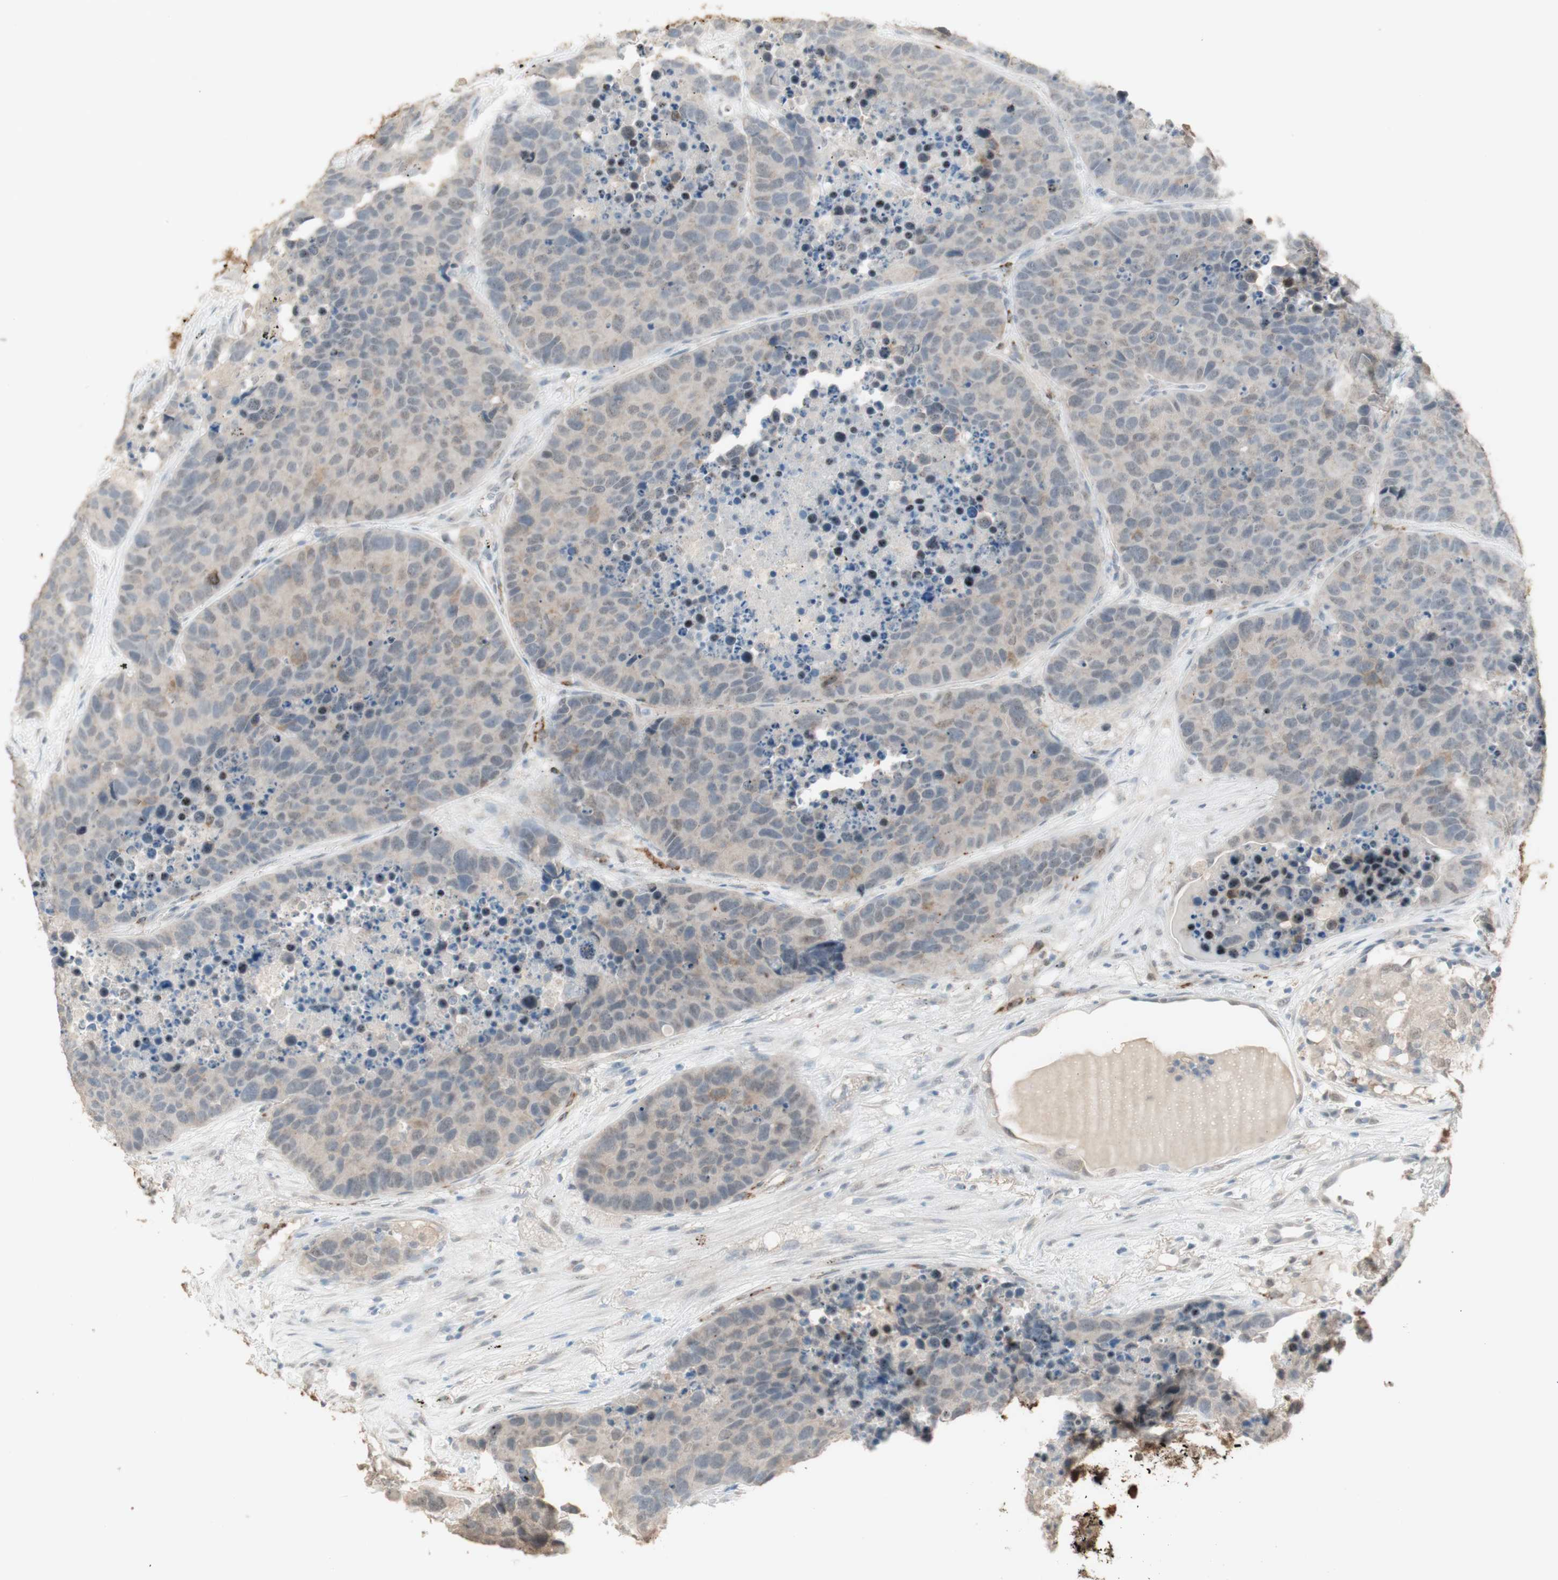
{"staining": {"intensity": "weak", "quantity": "25%-75%", "location": "cytoplasmic/membranous"}, "tissue": "carcinoid", "cell_type": "Tumor cells", "image_type": "cancer", "snomed": [{"axis": "morphology", "description": "Carcinoid, malignant, NOS"}, {"axis": "topography", "description": "Lung"}], "caption": "Human malignant carcinoid stained for a protein (brown) shows weak cytoplasmic/membranous positive positivity in about 25%-75% of tumor cells.", "gene": "MUC3A", "patient": {"sex": "male", "age": 60}}